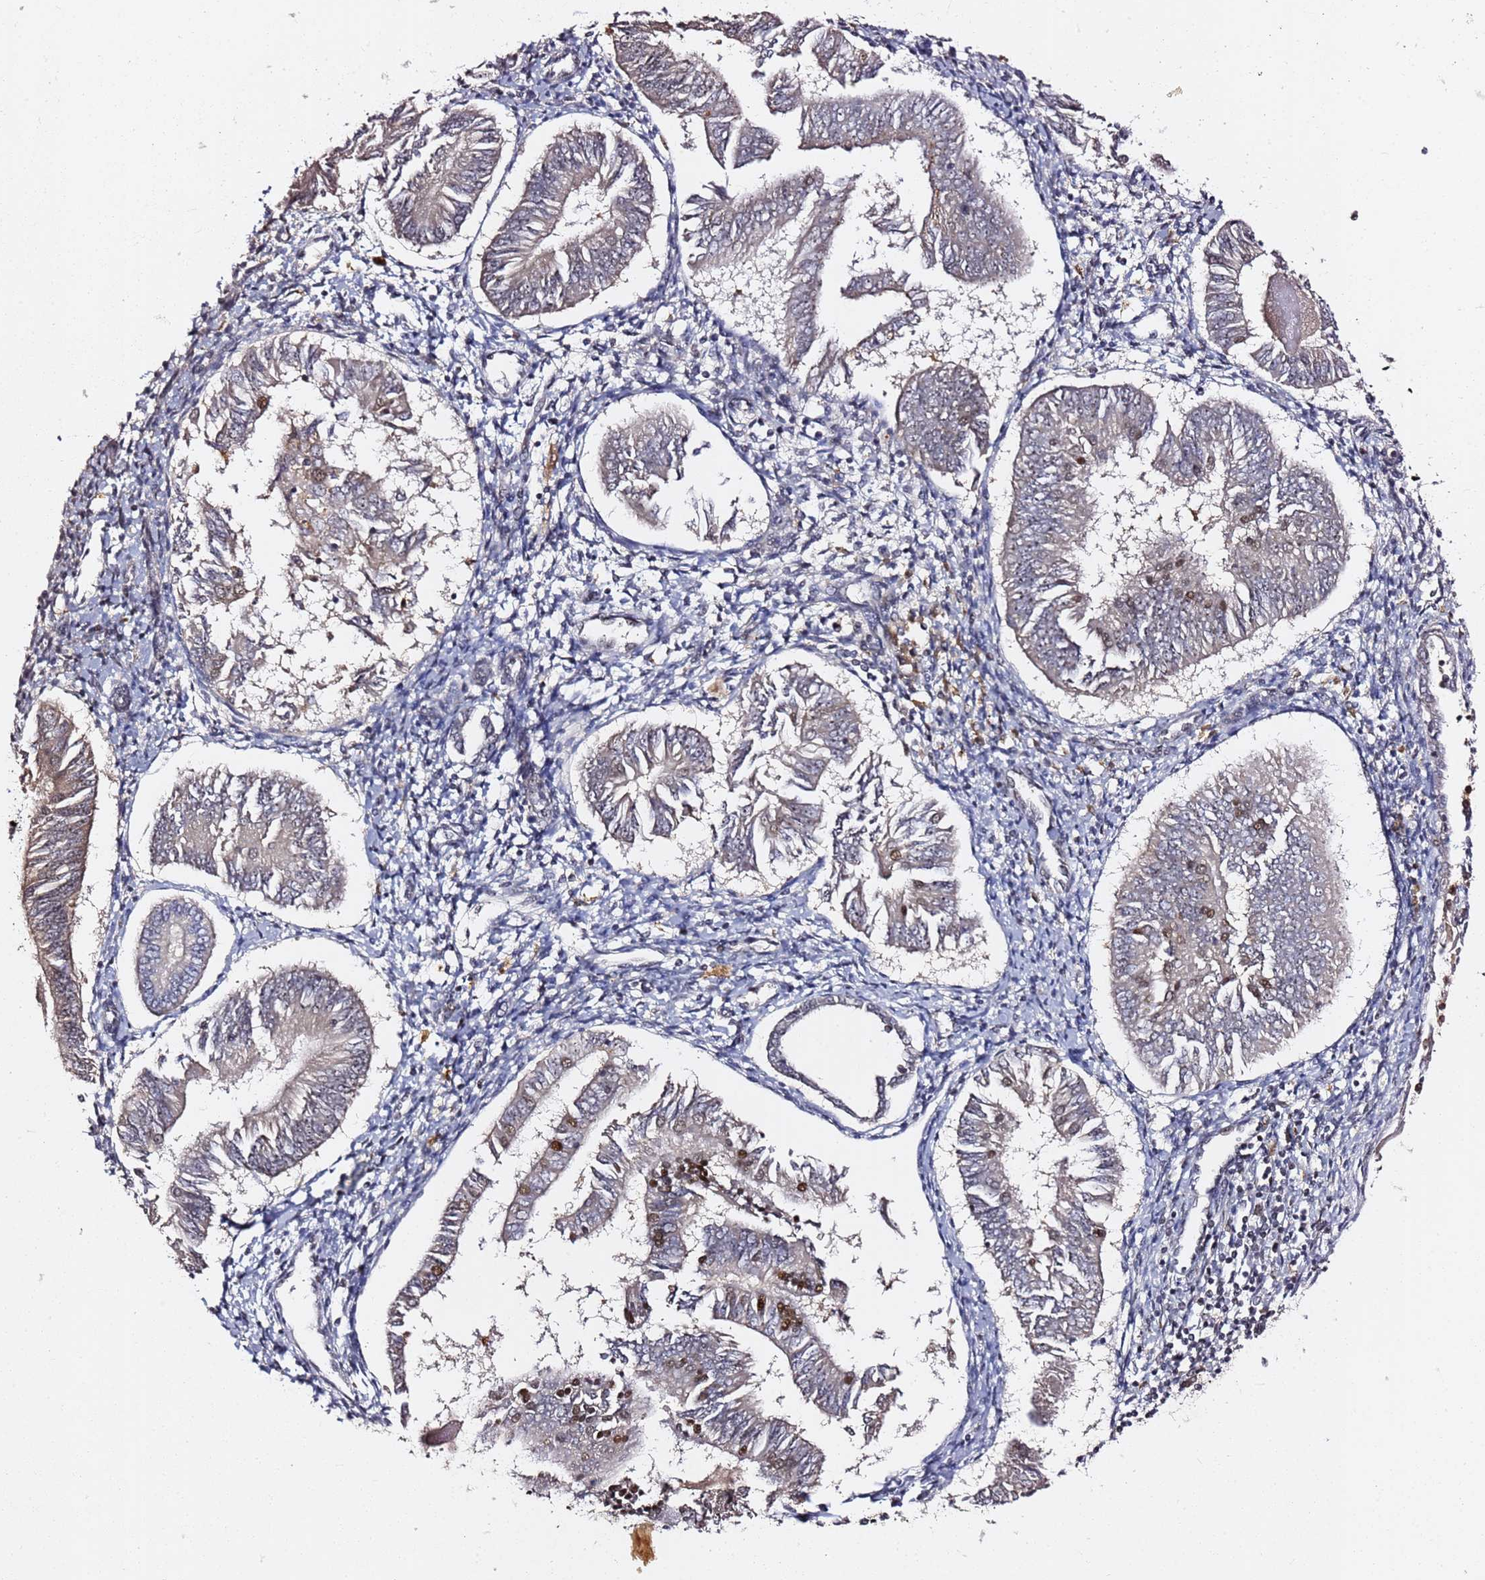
{"staining": {"intensity": "weak", "quantity": "<25%", "location": "cytoplasmic/membranous,nuclear"}, "tissue": "endometrial cancer", "cell_type": "Tumor cells", "image_type": "cancer", "snomed": [{"axis": "morphology", "description": "Adenocarcinoma, NOS"}, {"axis": "topography", "description": "Endometrium"}], "caption": "High magnification brightfield microscopy of endometrial cancer (adenocarcinoma) stained with DAB (brown) and counterstained with hematoxylin (blue): tumor cells show no significant expression. Nuclei are stained in blue.", "gene": "FCF1", "patient": {"sex": "female", "age": 58}}